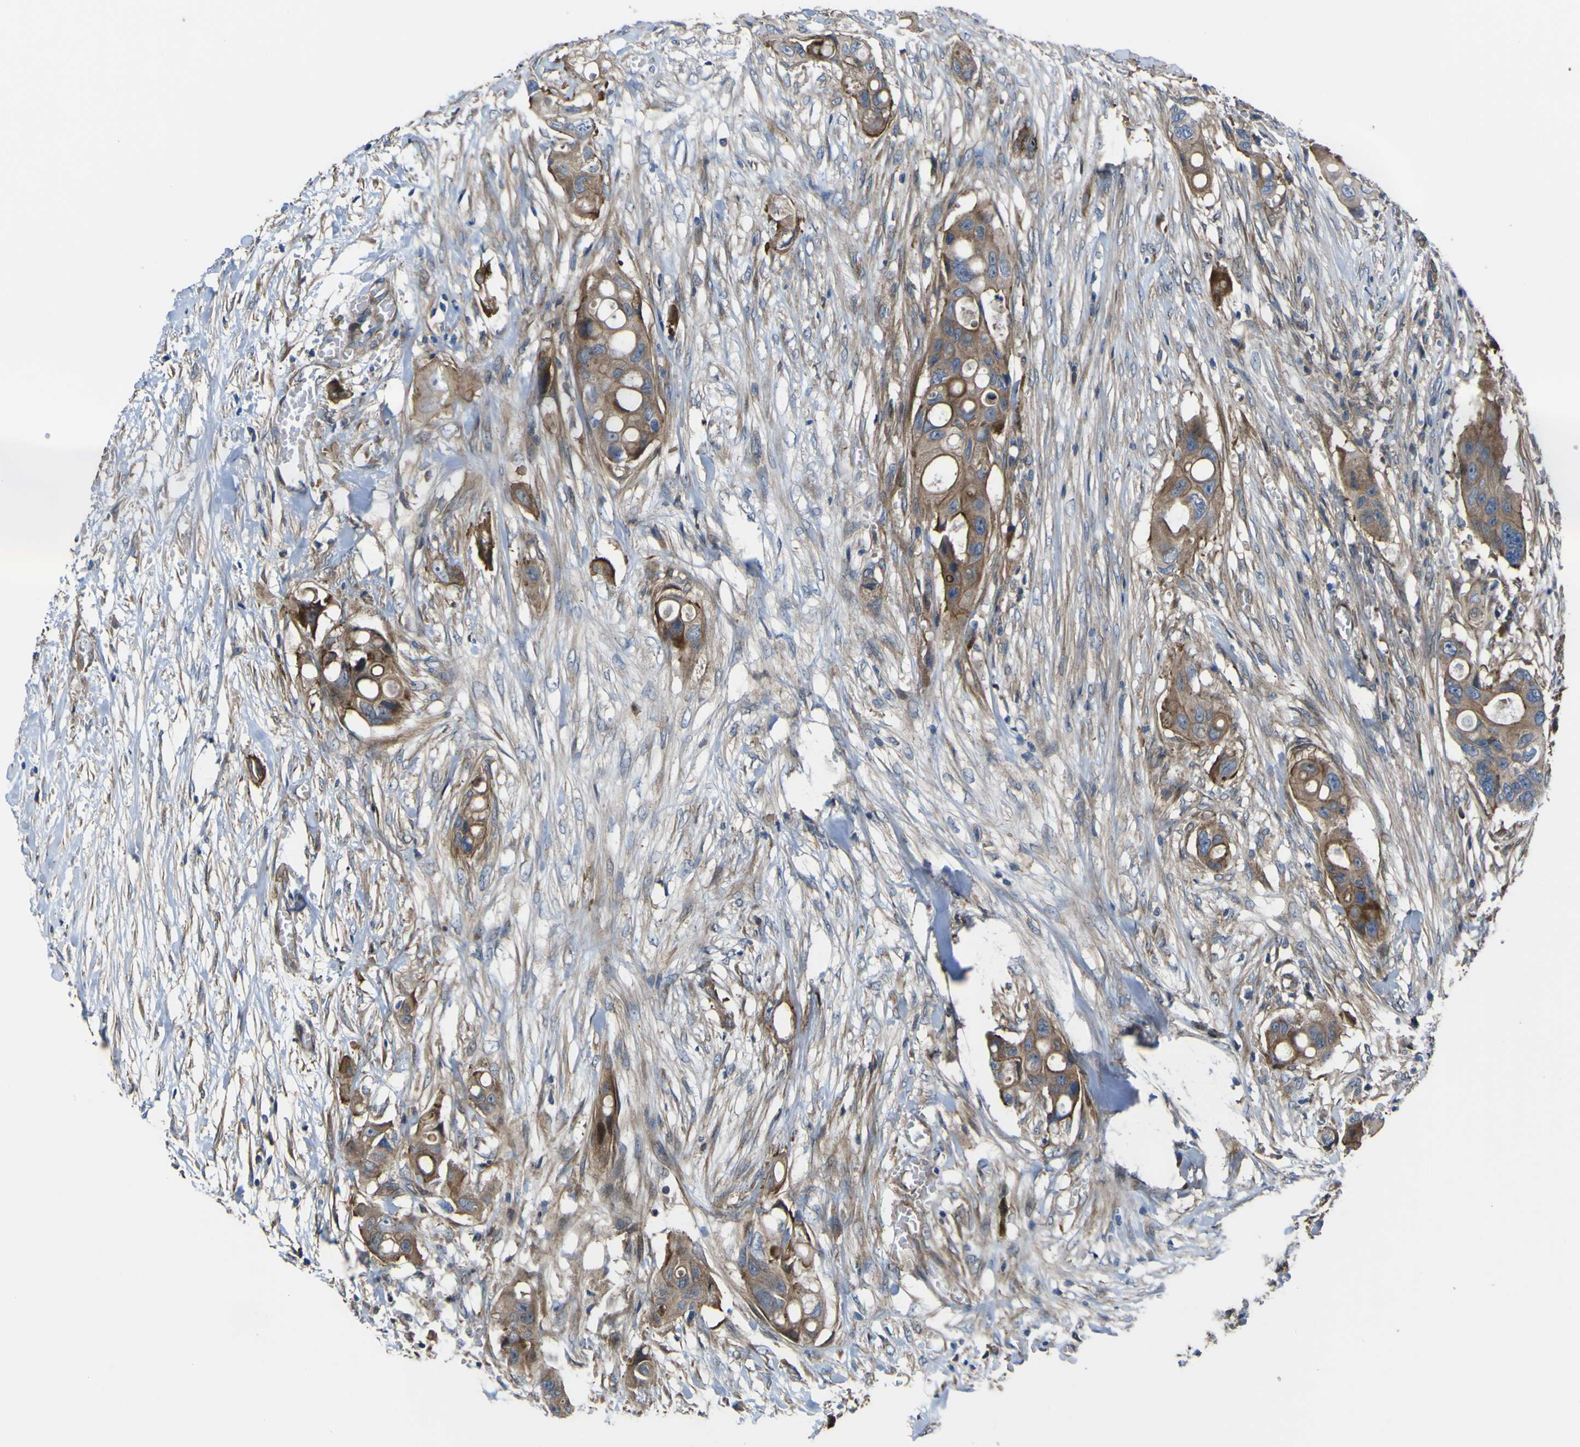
{"staining": {"intensity": "strong", "quantity": ">75%", "location": "cytoplasmic/membranous"}, "tissue": "colorectal cancer", "cell_type": "Tumor cells", "image_type": "cancer", "snomed": [{"axis": "morphology", "description": "Adenocarcinoma, NOS"}, {"axis": "topography", "description": "Colon"}], "caption": "This is an image of immunohistochemistry staining of adenocarcinoma (colorectal), which shows strong positivity in the cytoplasmic/membranous of tumor cells.", "gene": "FBXO30", "patient": {"sex": "female", "age": 57}}